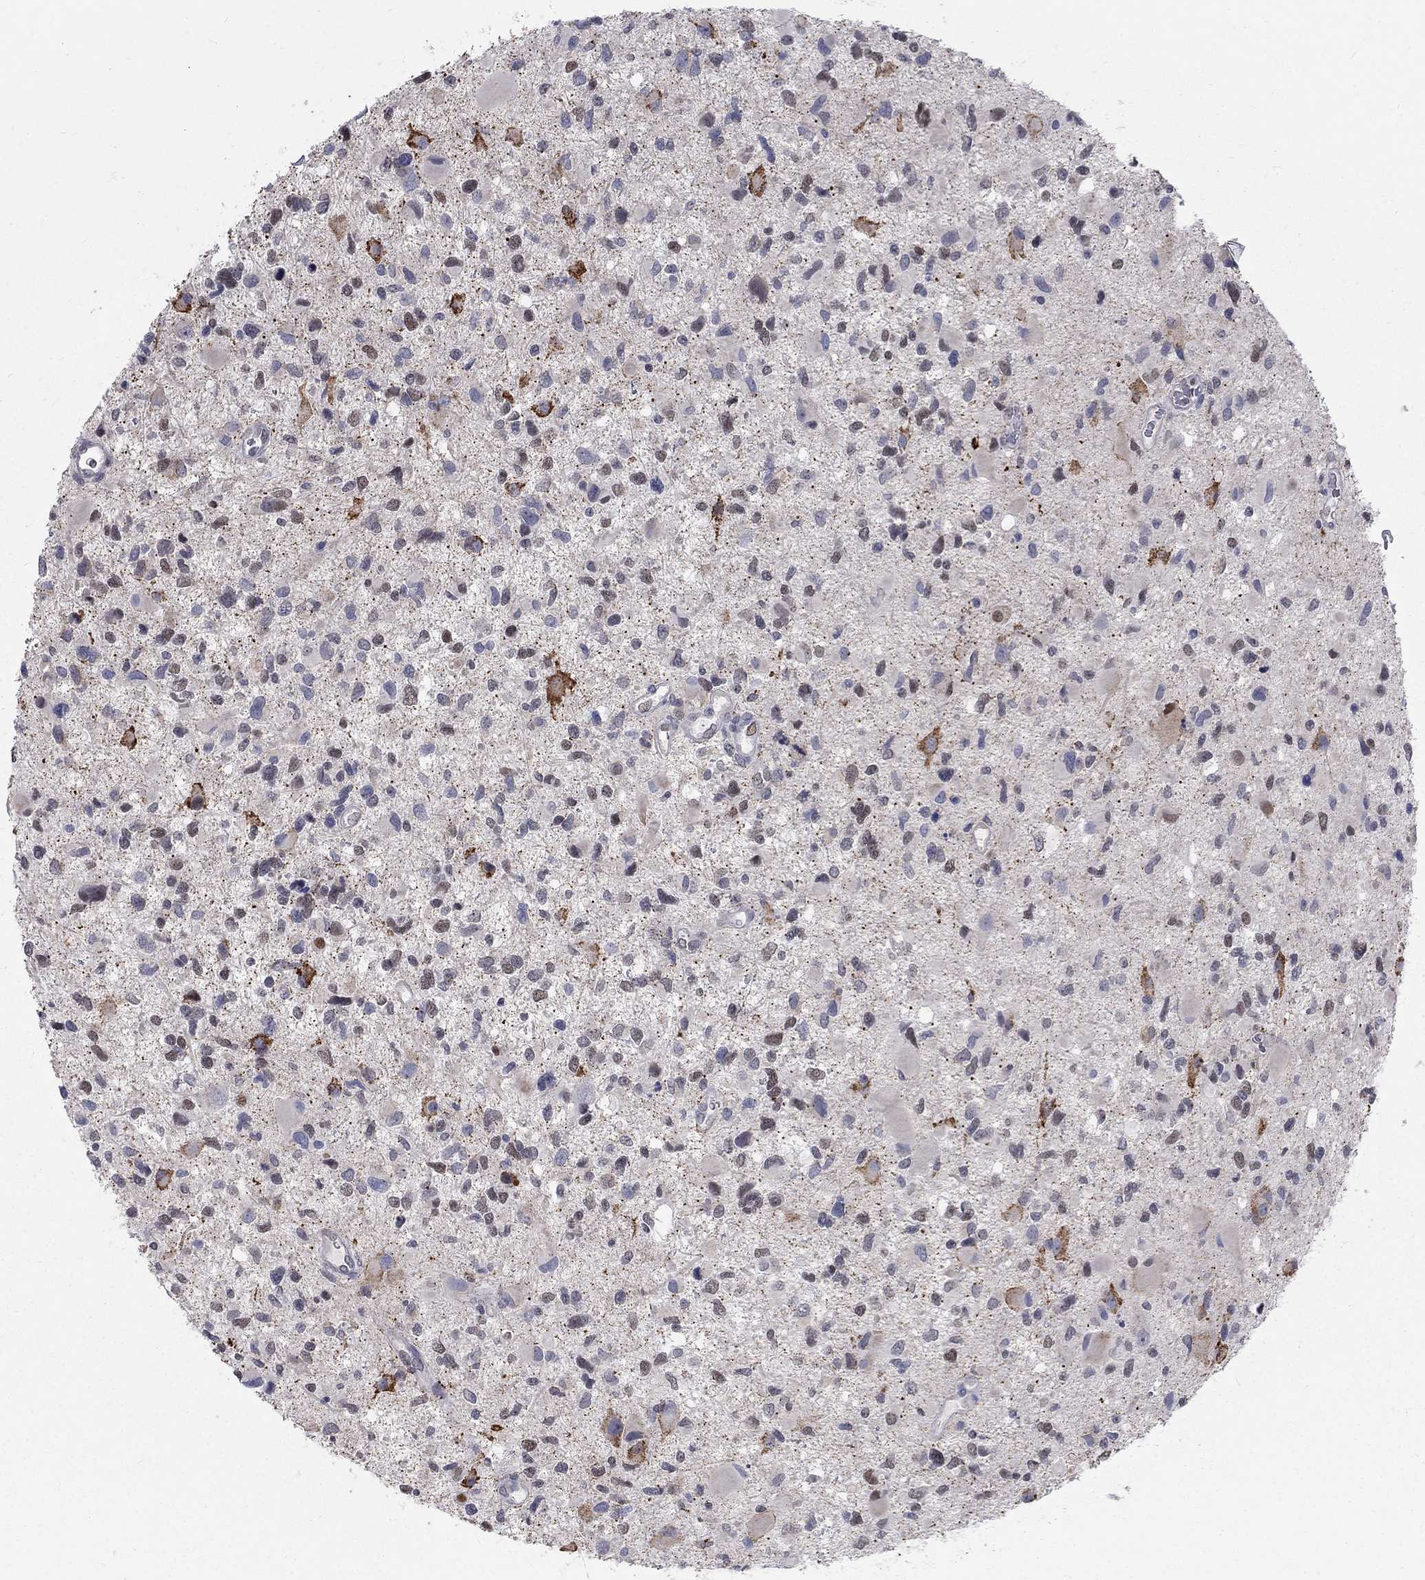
{"staining": {"intensity": "negative", "quantity": "none", "location": "none"}, "tissue": "glioma", "cell_type": "Tumor cells", "image_type": "cancer", "snomed": [{"axis": "morphology", "description": "Glioma, malignant, Low grade"}, {"axis": "topography", "description": "Brain"}], "caption": "Immunohistochemistry (IHC) histopathology image of neoplastic tissue: human malignant low-grade glioma stained with DAB (3,3'-diaminobenzidine) demonstrates no significant protein expression in tumor cells.", "gene": "GCFC2", "patient": {"sex": "female", "age": 32}}